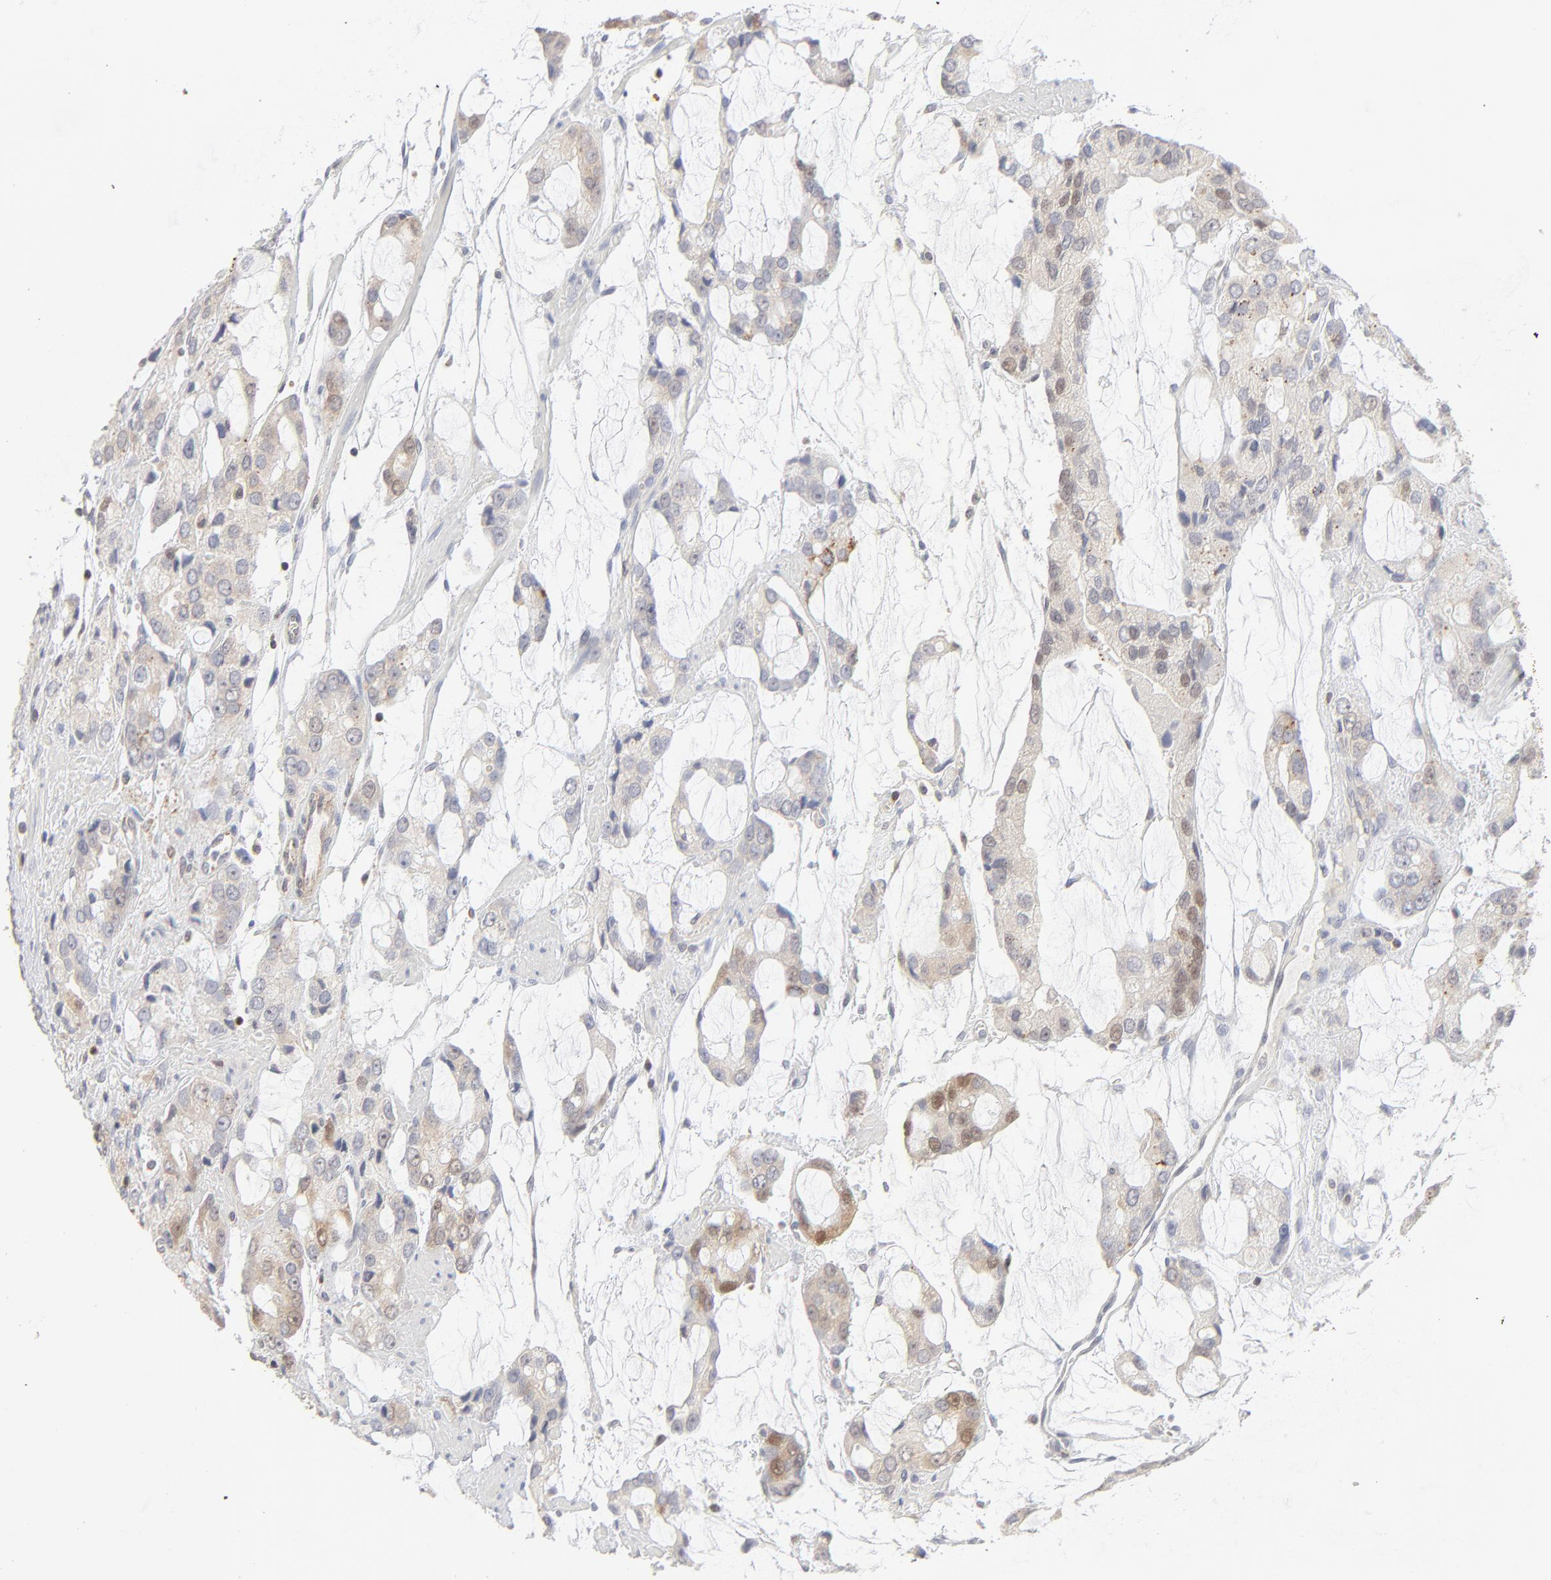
{"staining": {"intensity": "weak", "quantity": "<25%", "location": "nuclear"}, "tissue": "prostate cancer", "cell_type": "Tumor cells", "image_type": "cancer", "snomed": [{"axis": "morphology", "description": "Adenocarcinoma, High grade"}, {"axis": "topography", "description": "Prostate"}], "caption": "Human prostate cancer (adenocarcinoma (high-grade)) stained for a protein using immunohistochemistry demonstrates no staining in tumor cells.", "gene": "CDK6", "patient": {"sex": "male", "age": 67}}